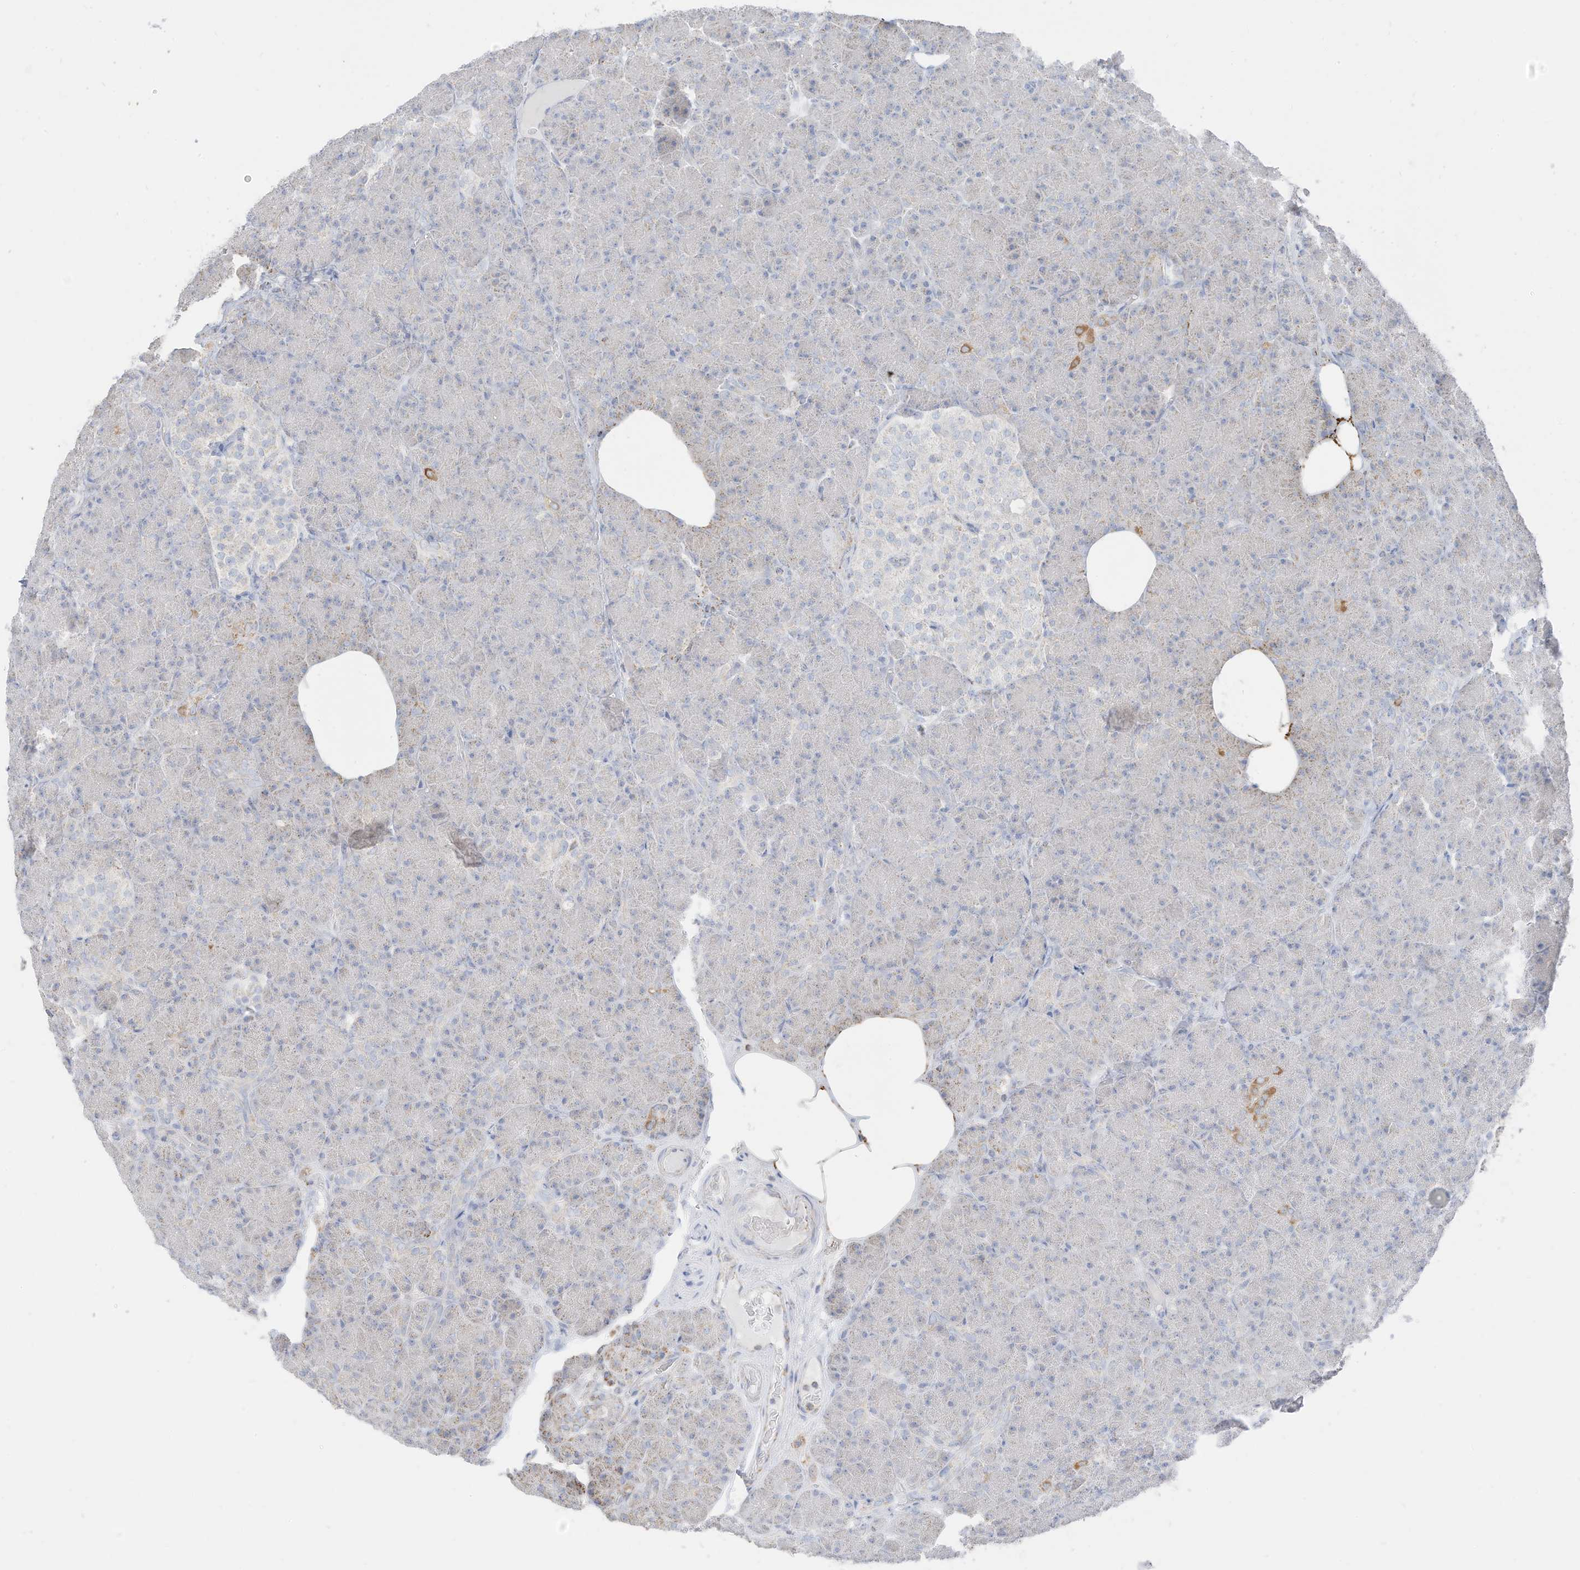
{"staining": {"intensity": "moderate", "quantity": "<25%", "location": "cytoplasmic/membranous"}, "tissue": "pancreas", "cell_type": "Exocrine glandular cells", "image_type": "normal", "snomed": [{"axis": "morphology", "description": "Normal tissue, NOS"}, {"axis": "topography", "description": "Pancreas"}], "caption": "The immunohistochemical stain labels moderate cytoplasmic/membranous staining in exocrine glandular cells of benign pancreas. The staining is performed using DAB brown chromogen to label protein expression. The nuclei are counter-stained blue using hematoxylin.", "gene": "ETHE1", "patient": {"sex": "female", "age": 43}}